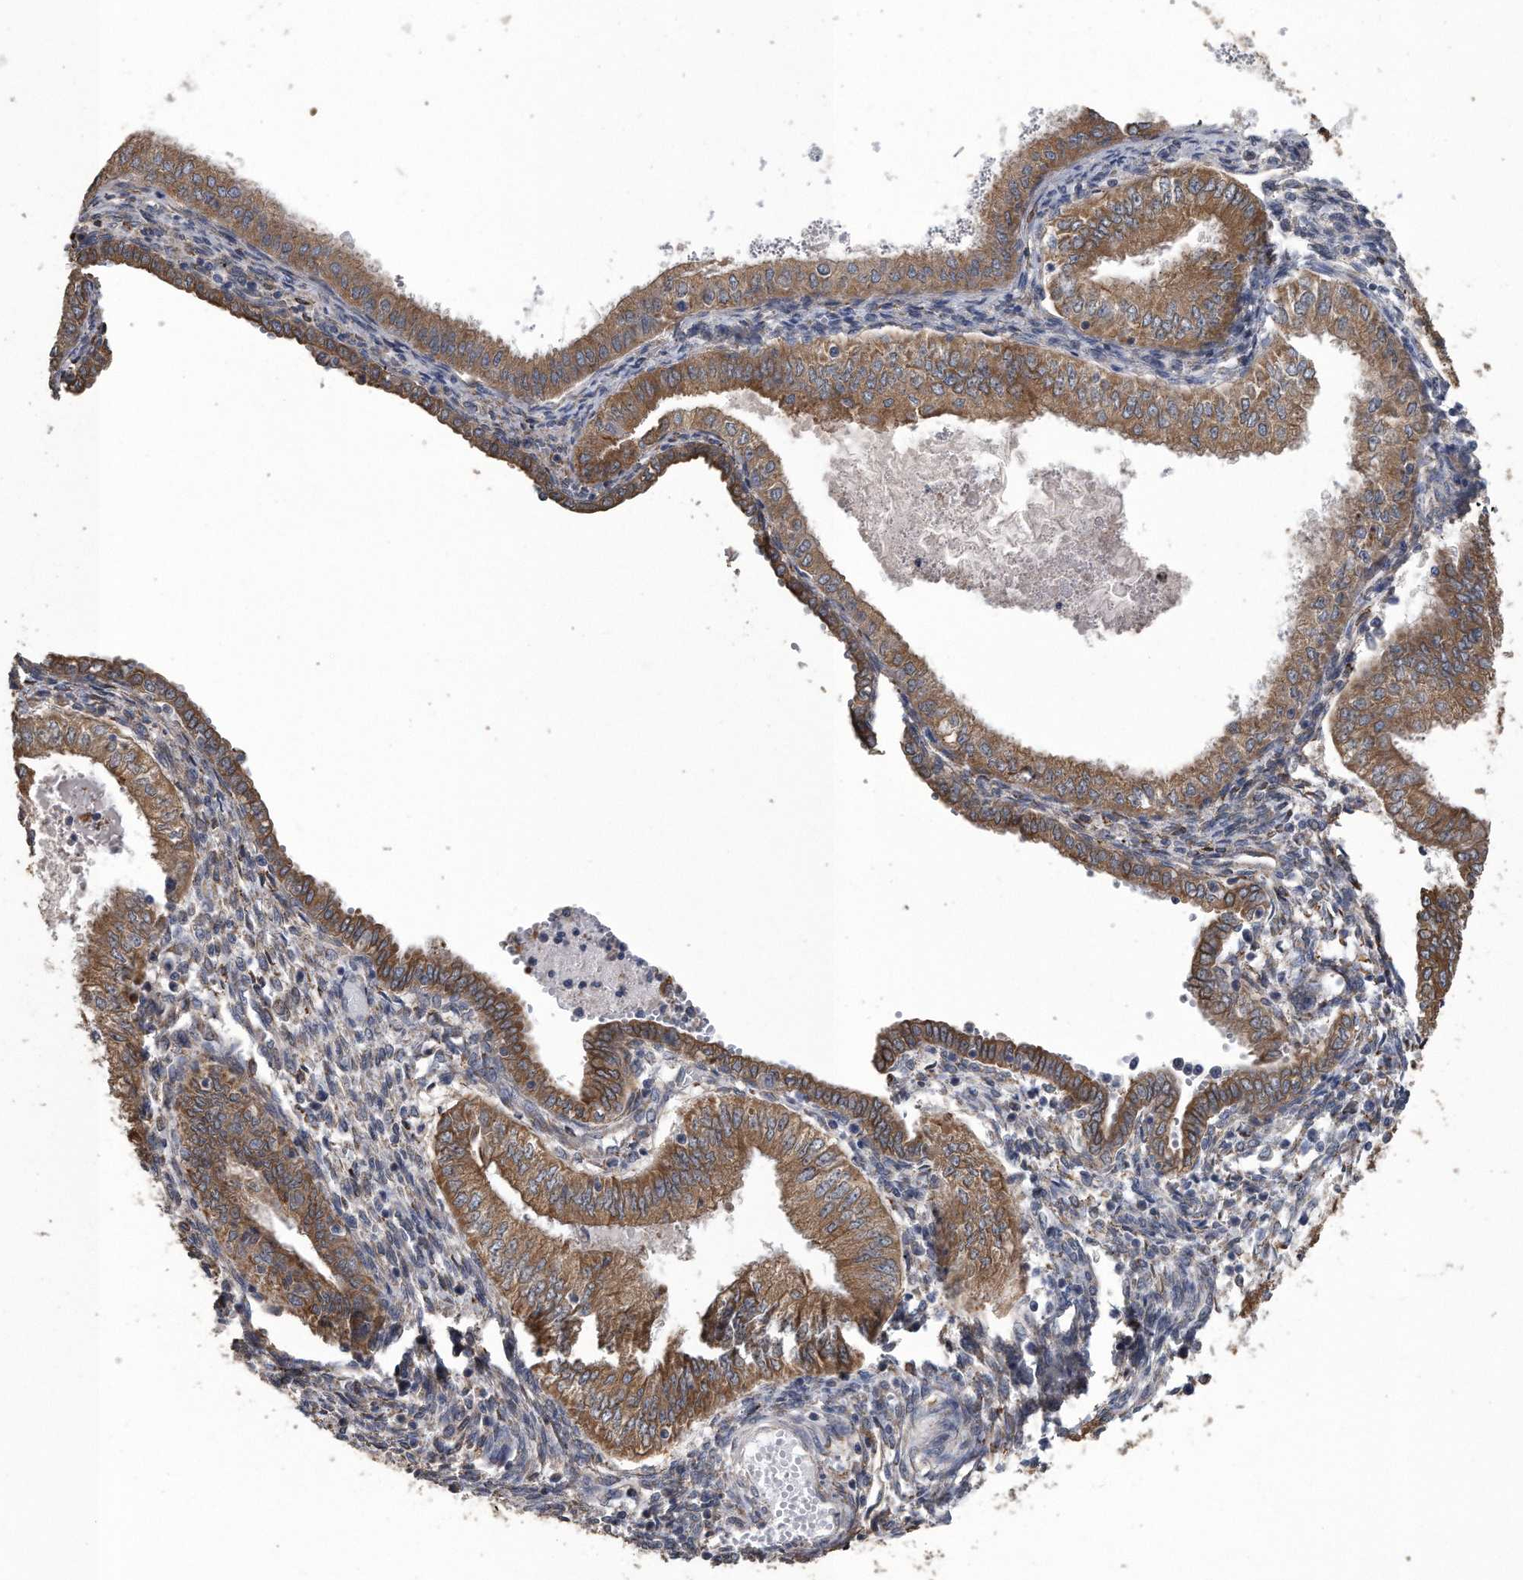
{"staining": {"intensity": "moderate", "quantity": ">75%", "location": "cytoplasmic/membranous"}, "tissue": "endometrial cancer", "cell_type": "Tumor cells", "image_type": "cancer", "snomed": [{"axis": "morphology", "description": "Normal tissue, NOS"}, {"axis": "morphology", "description": "Adenocarcinoma, NOS"}, {"axis": "topography", "description": "Endometrium"}], "caption": "Endometrial cancer (adenocarcinoma) stained with immunohistochemistry (IHC) displays moderate cytoplasmic/membranous staining in approximately >75% of tumor cells. The staining was performed using DAB (3,3'-diaminobenzidine), with brown indicating positive protein expression. Nuclei are stained blue with hematoxylin.", "gene": "PCLO", "patient": {"sex": "female", "age": 53}}